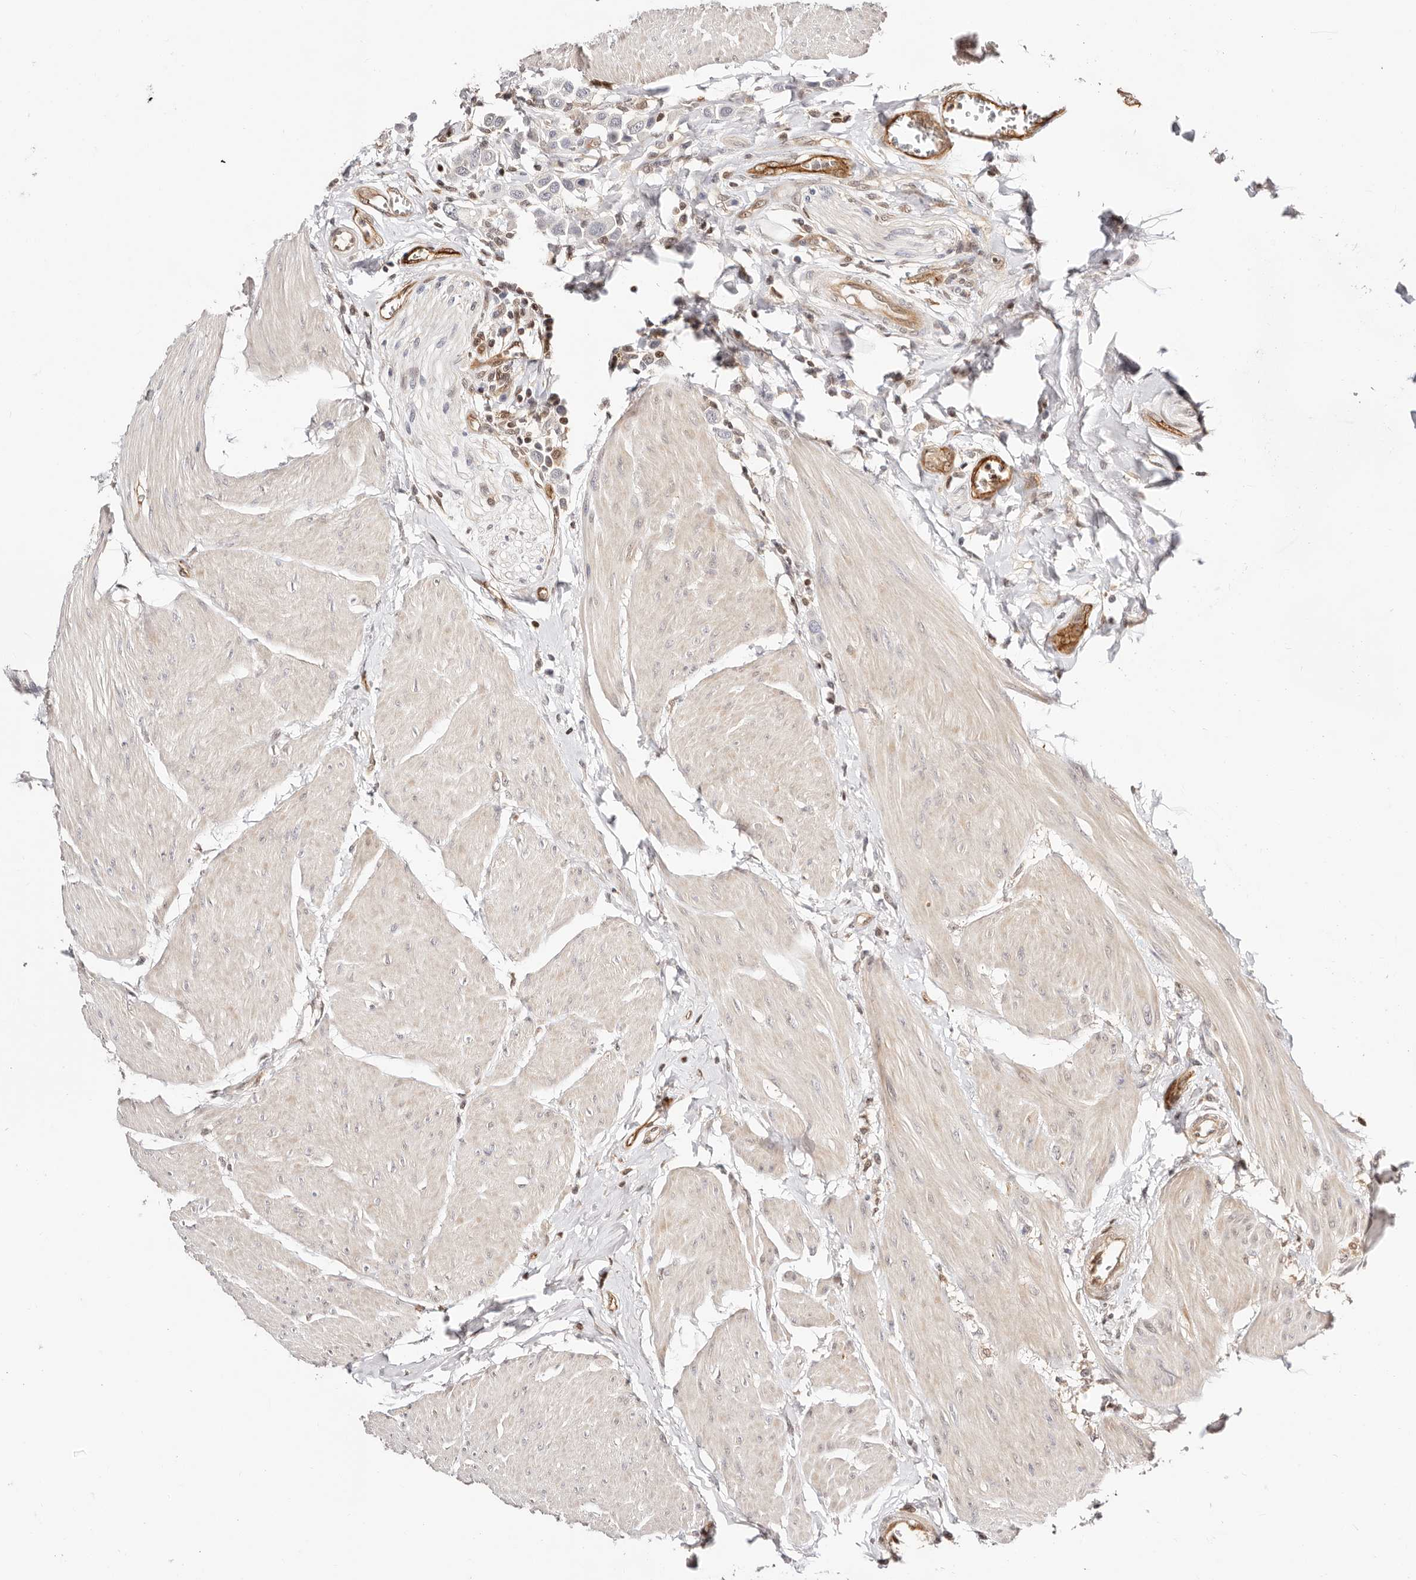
{"staining": {"intensity": "negative", "quantity": "none", "location": "none"}, "tissue": "urothelial cancer", "cell_type": "Tumor cells", "image_type": "cancer", "snomed": [{"axis": "morphology", "description": "Urothelial carcinoma, High grade"}, {"axis": "topography", "description": "Urinary bladder"}], "caption": "Tumor cells show no significant protein staining in high-grade urothelial carcinoma.", "gene": "STAT5A", "patient": {"sex": "male", "age": 50}}